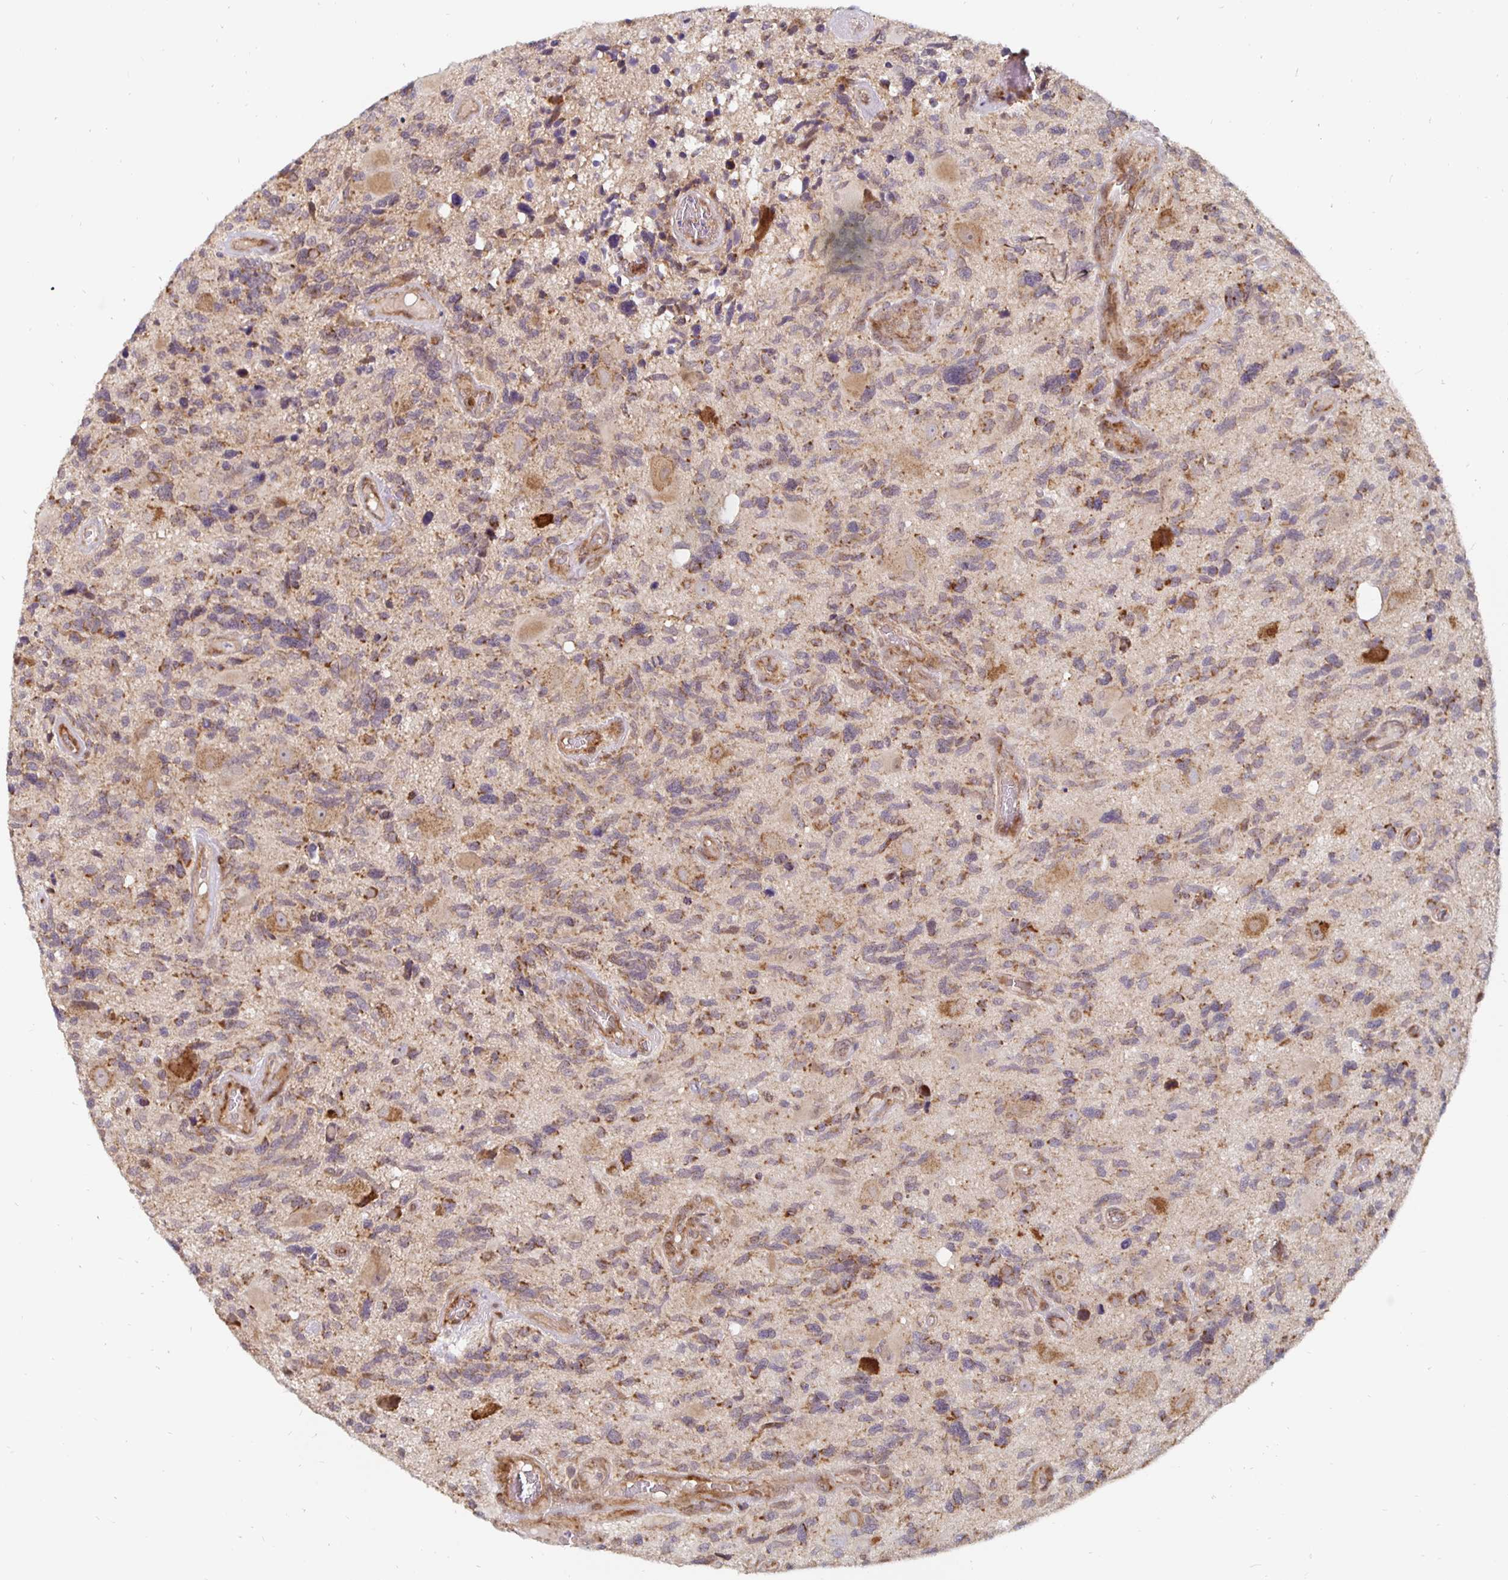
{"staining": {"intensity": "moderate", "quantity": ">75%", "location": "cytoplasmic/membranous"}, "tissue": "glioma", "cell_type": "Tumor cells", "image_type": "cancer", "snomed": [{"axis": "morphology", "description": "Glioma, malignant, High grade"}, {"axis": "topography", "description": "Brain"}], "caption": "Tumor cells display moderate cytoplasmic/membranous staining in about >75% of cells in glioma. Using DAB (3,3'-diaminobenzidine) (brown) and hematoxylin (blue) stains, captured at high magnification using brightfield microscopy.", "gene": "MRPL28", "patient": {"sex": "male", "age": 49}}